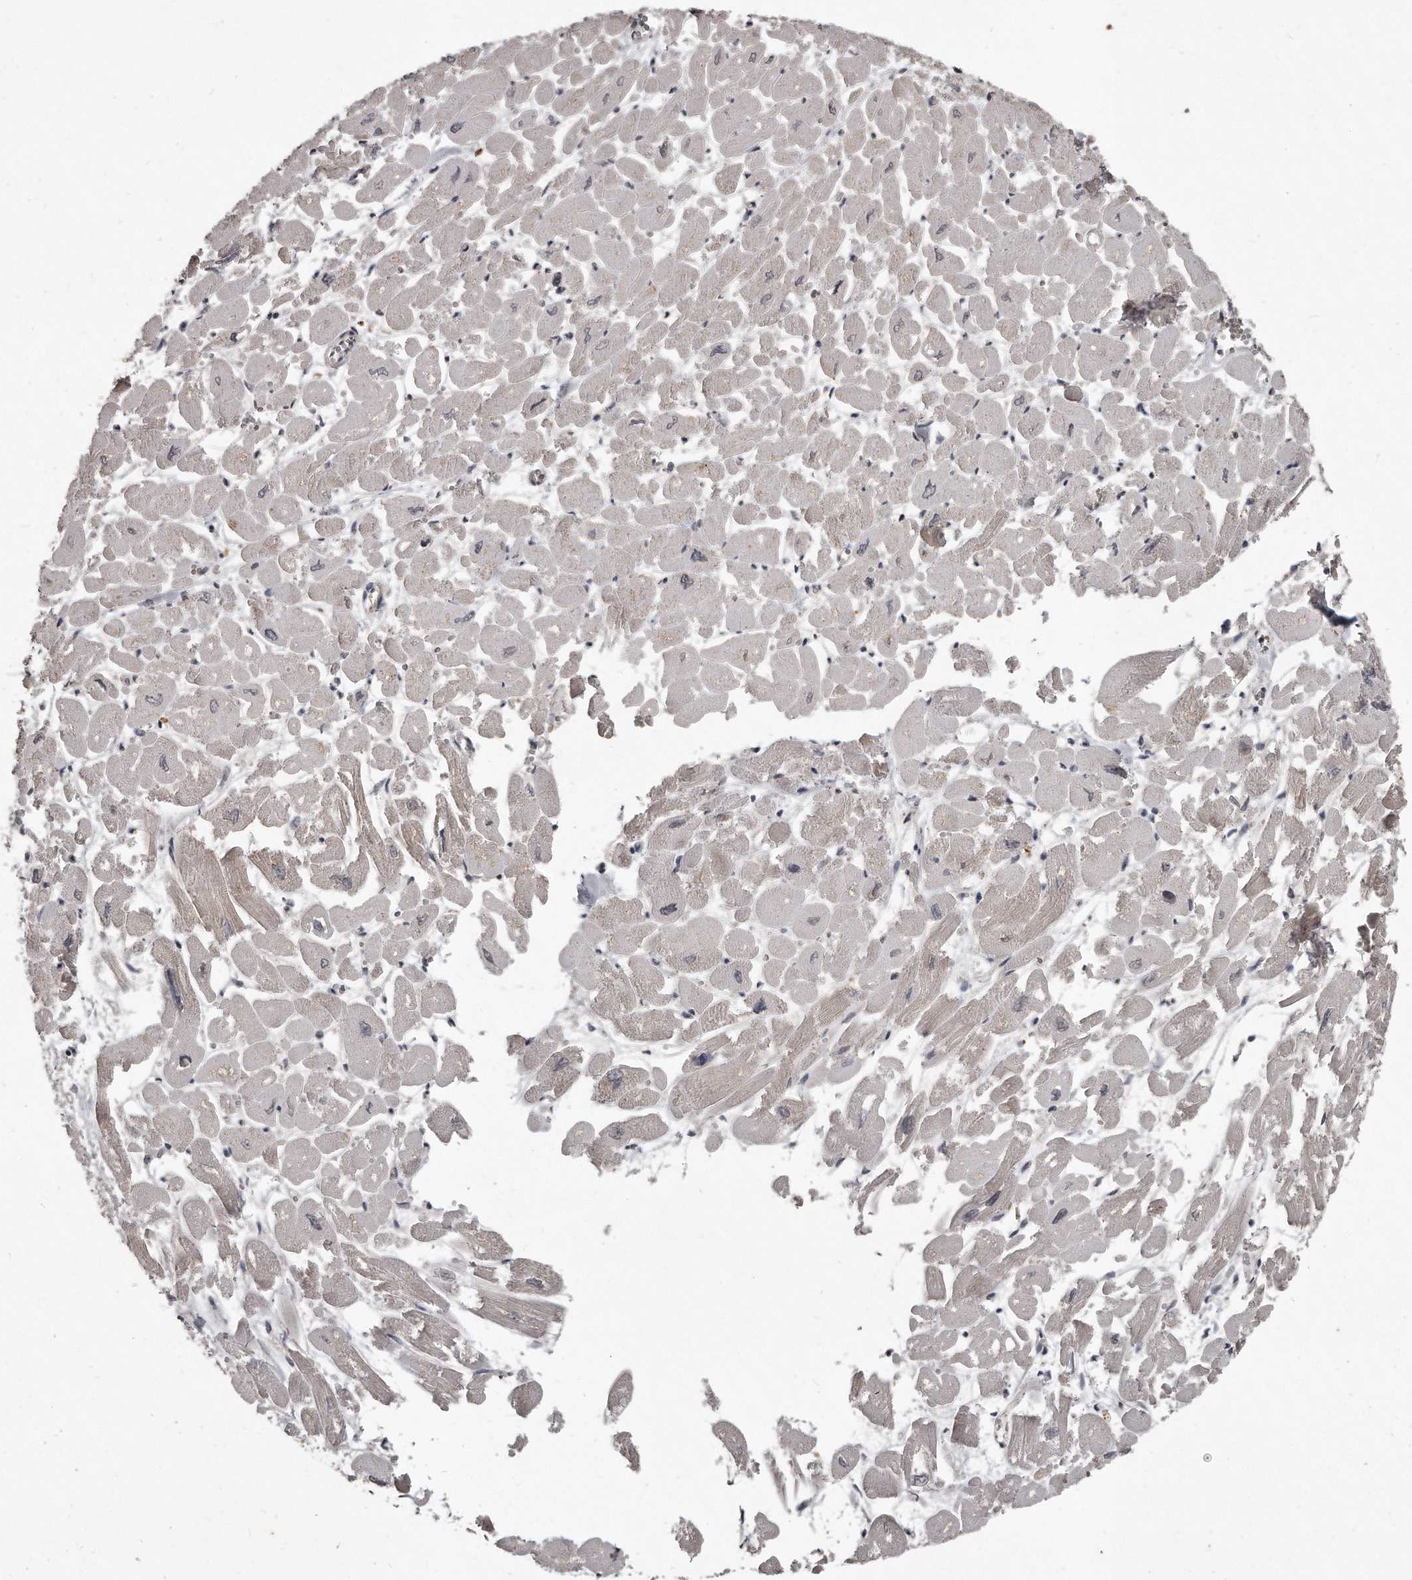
{"staining": {"intensity": "weak", "quantity": "25%-75%", "location": "cytoplasmic/membranous"}, "tissue": "heart muscle", "cell_type": "Cardiomyocytes", "image_type": "normal", "snomed": [{"axis": "morphology", "description": "Normal tissue, NOS"}, {"axis": "topography", "description": "Heart"}], "caption": "Unremarkable heart muscle exhibits weak cytoplasmic/membranous staining in about 25%-75% of cardiomyocytes The staining is performed using DAB (3,3'-diaminobenzidine) brown chromogen to label protein expression. The nuclei are counter-stained blue using hematoxylin..", "gene": "GCH1", "patient": {"sex": "male", "age": 54}}